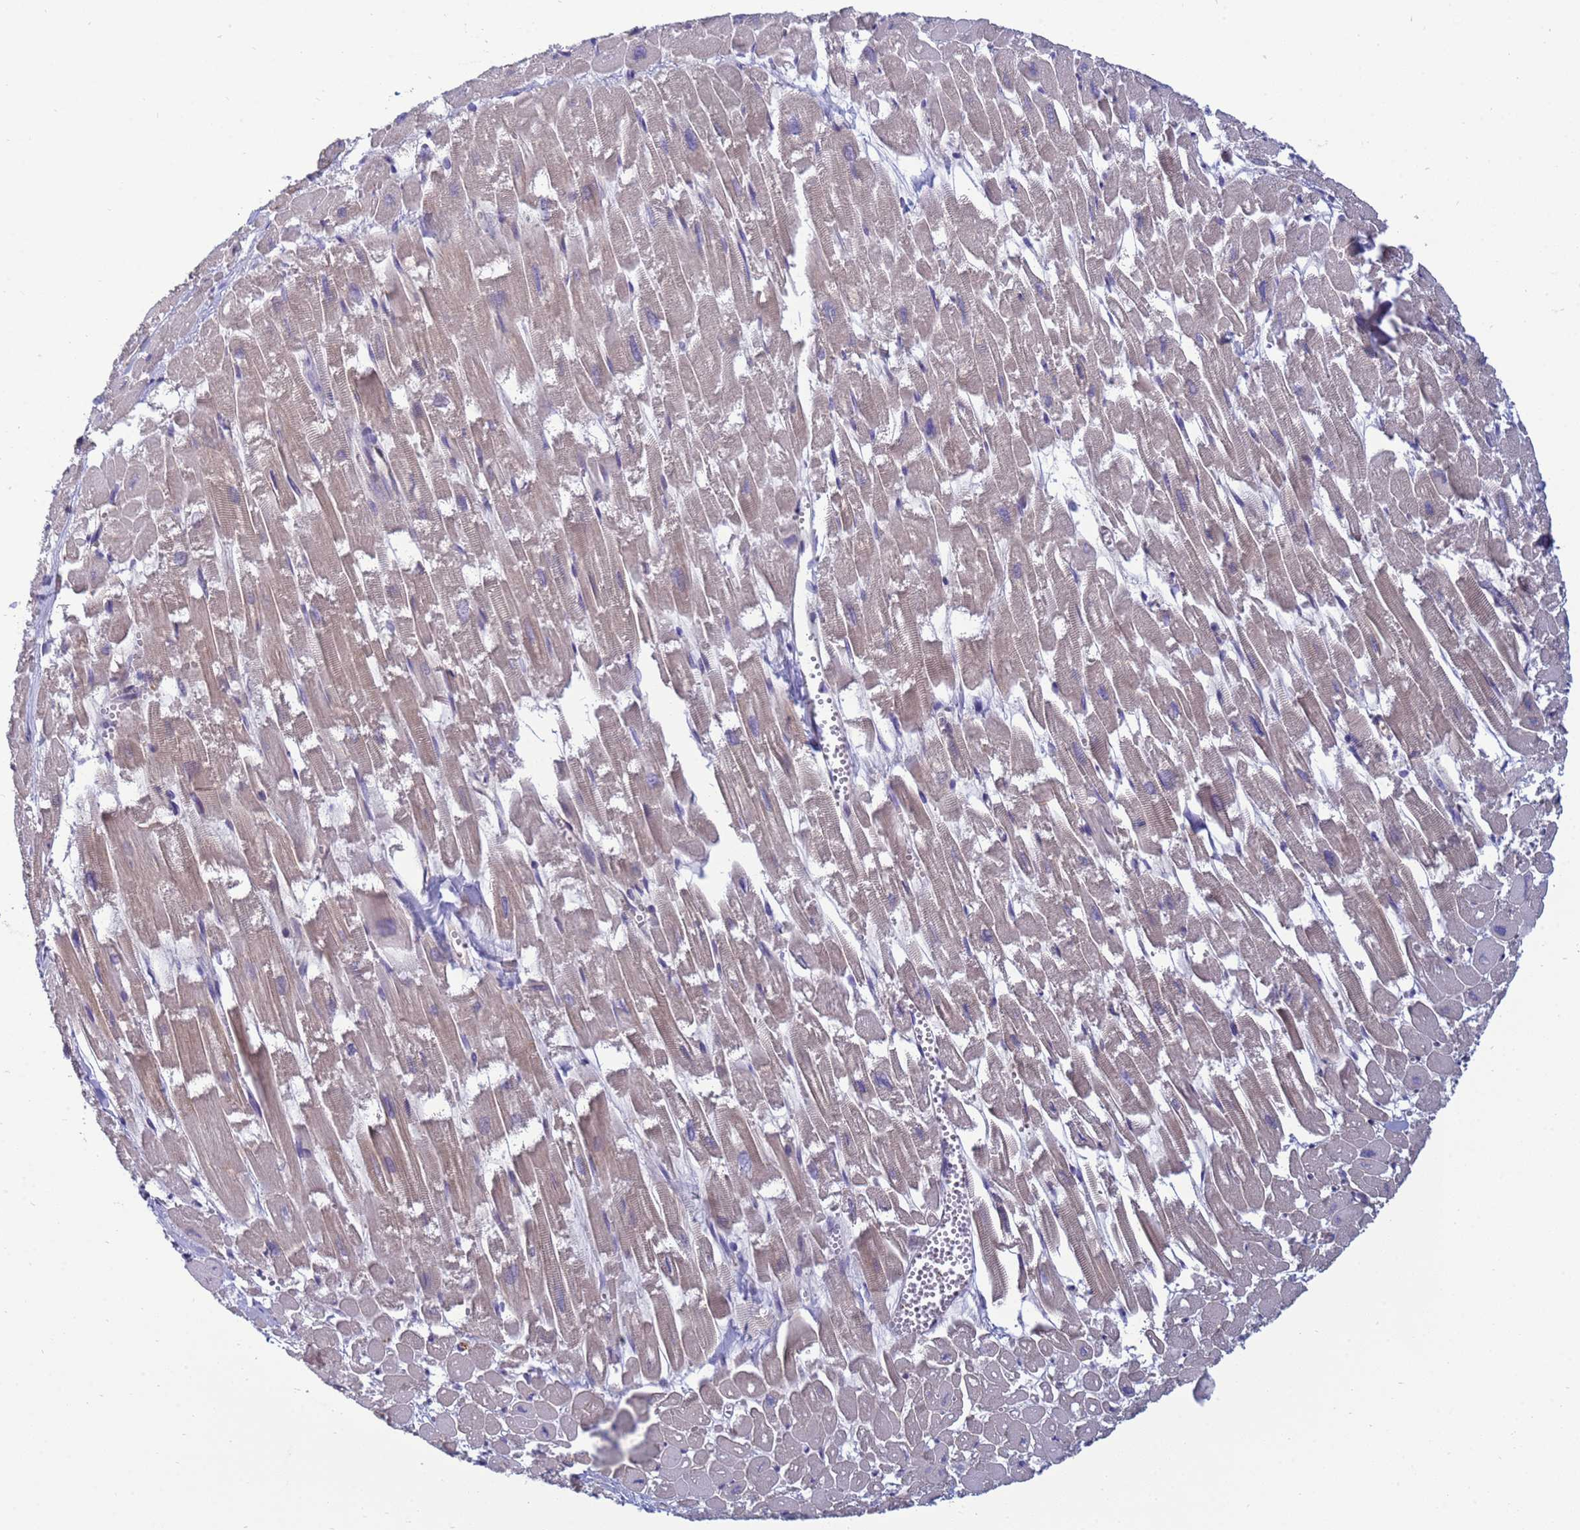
{"staining": {"intensity": "weak", "quantity": "25%-75%", "location": "cytoplasmic/membranous"}, "tissue": "heart muscle", "cell_type": "Cardiomyocytes", "image_type": "normal", "snomed": [{"axis": "morphology", "description": "Normal tissue, NOS"}, {"axis": "topography", "description": "Heart"}], "caption": "The immunohistochemical stain labels weak cytoplasmic/membranous staining in cardiomyocytes of benign heart muscle. The protein is shown in brown color, while the nuclei are stained blue.", "gene": "TRPC6", "patient": {"sex": "male", "age": 54}}